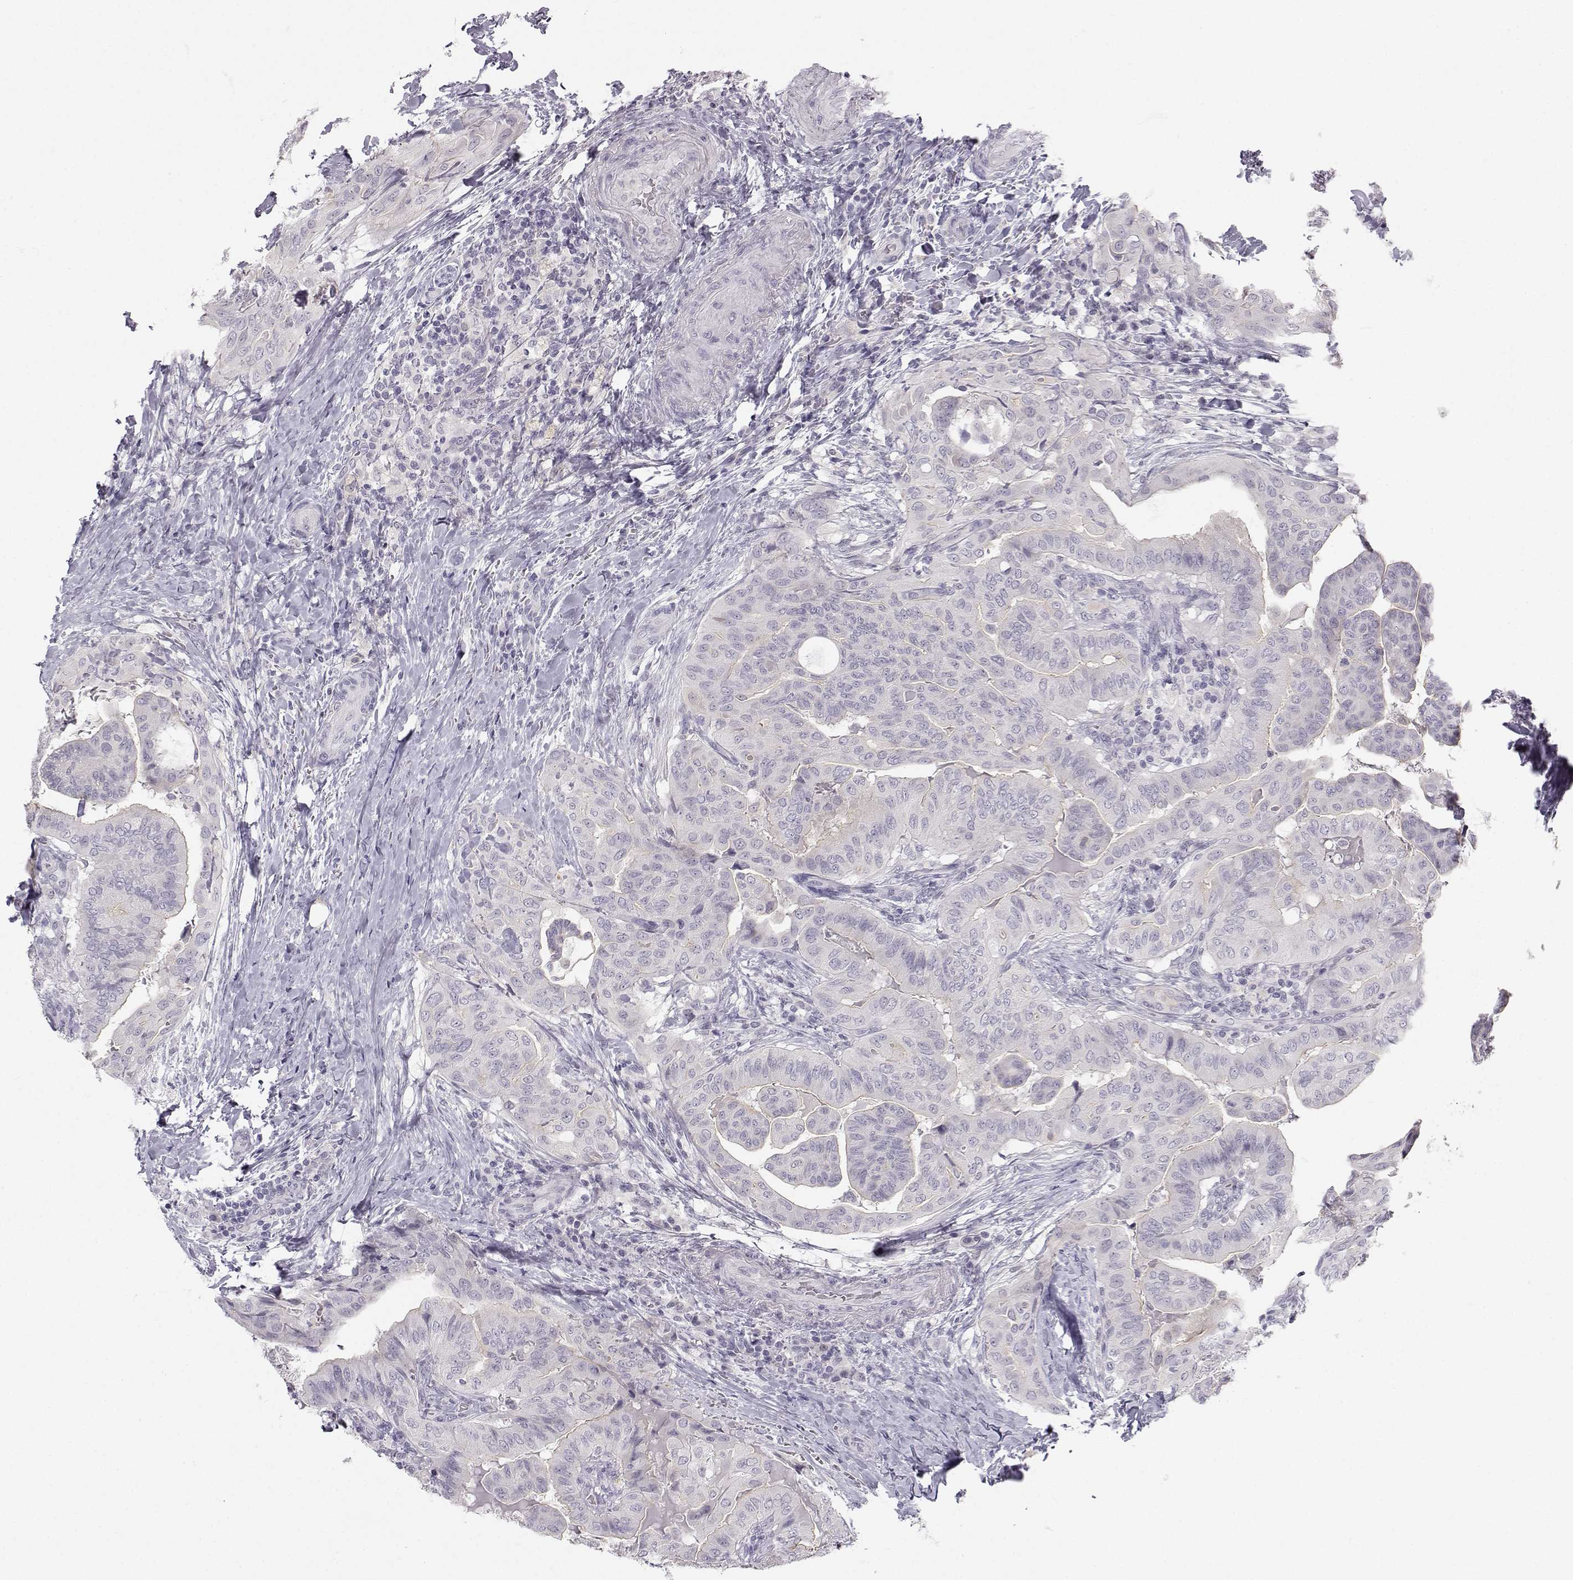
{"staining": {"intensity": "weak", "quantity": "25%-75%", "location": "cytoplasmic/membranous"}, "tissue": "thyroid cancer", "cell_type": "Tumor cells", "image_type": "cancer", "snomed": [{"axis": "morphology", "description": "Papillary adenocarcinoma, NOS"}, {"axis": "topography", "description": "Thyroid gland"}], "caption": "Tumor cells show weak cytoplasmic/membranous positivity in about 25%-75% of cells in papillary adenocarcinoma (thyroid).", "gene": "ZNF185", "patient": {"sex": "female", "age": 68}}